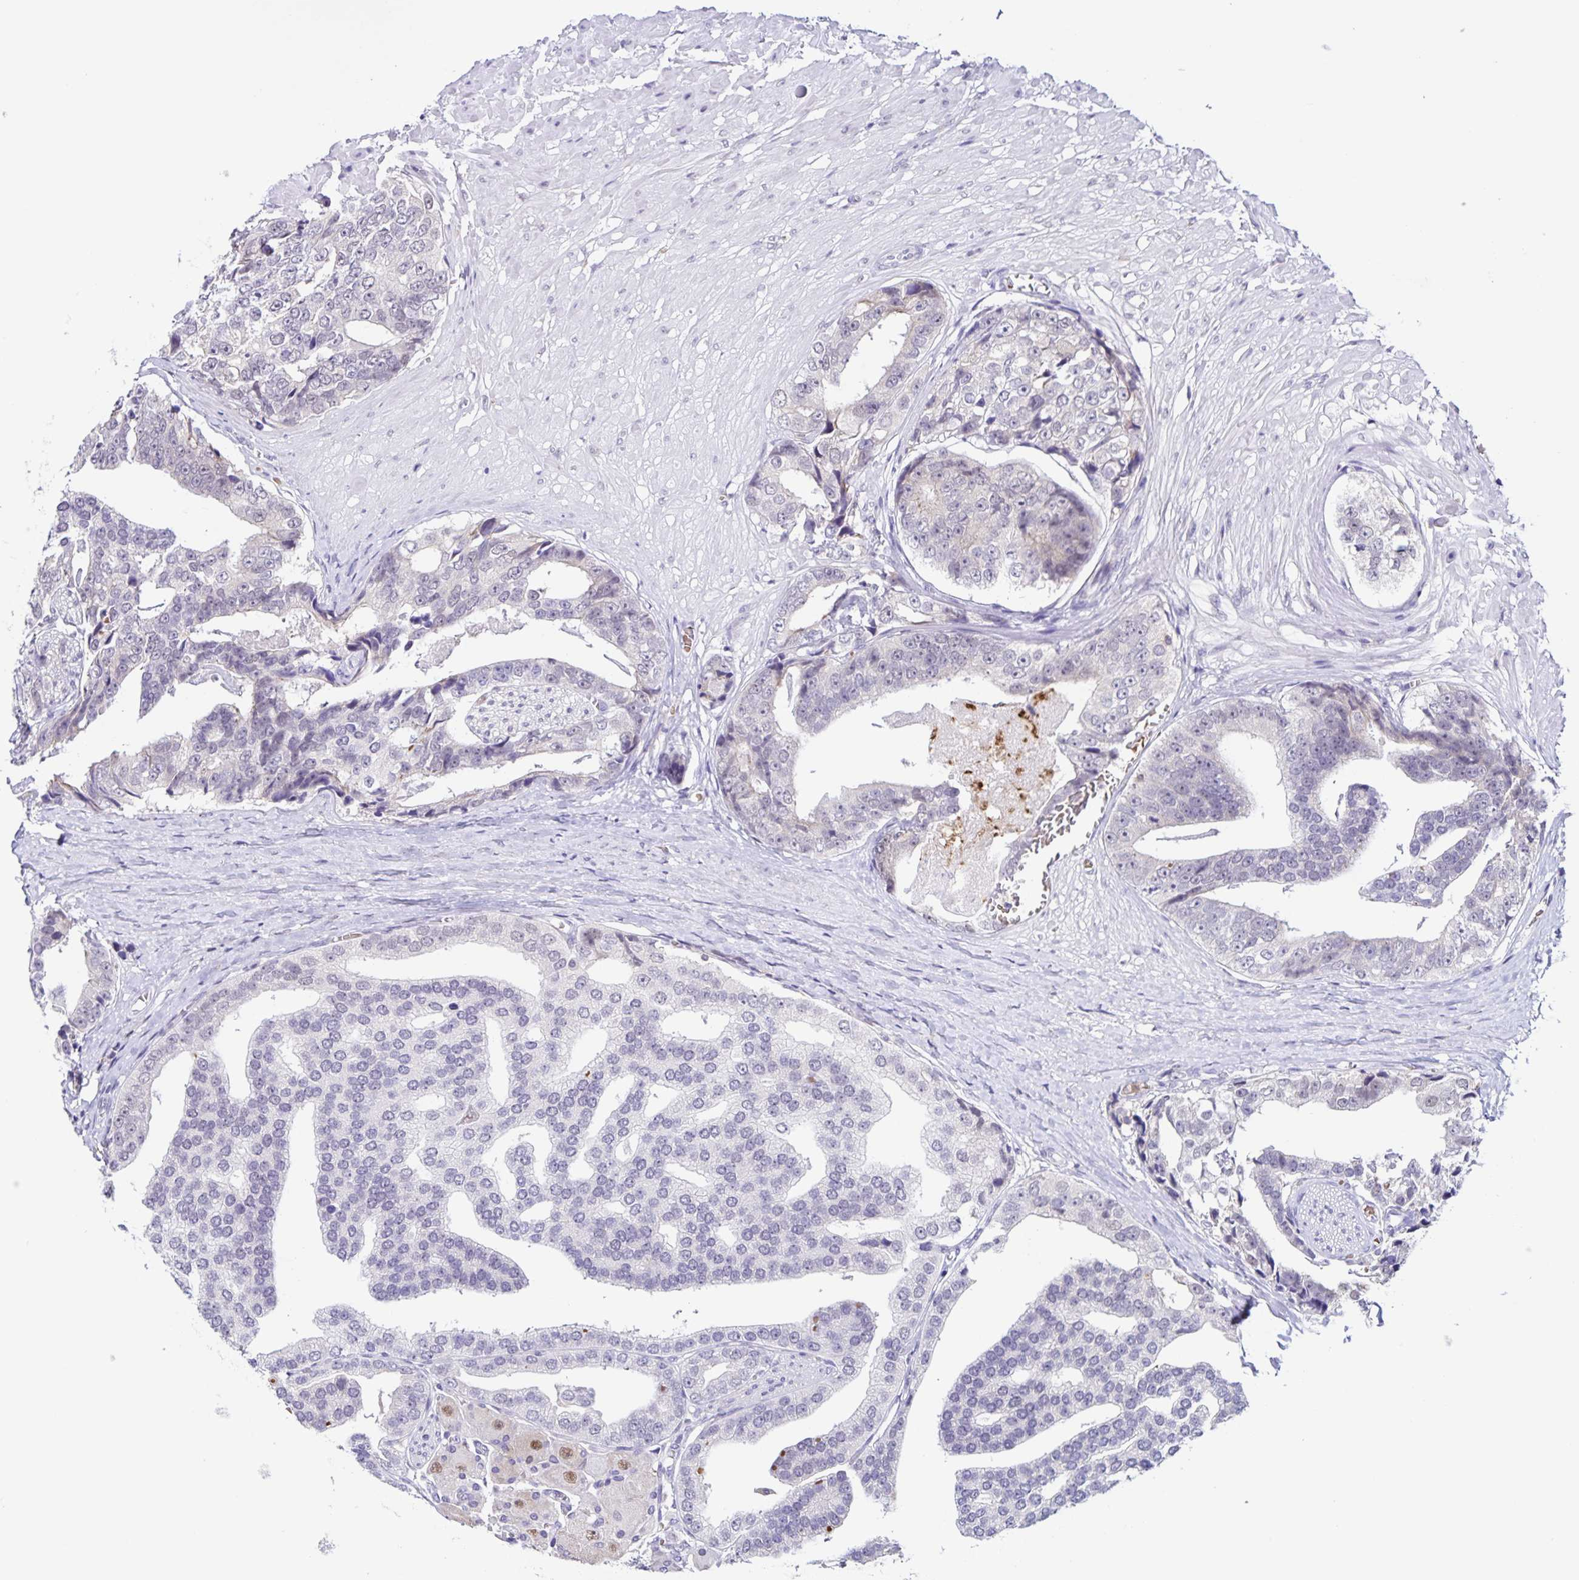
{"staining": {"intensity": "weak", "quantity": "<25%", "location": "nuclear"}, "tissue": "prostate cancer", "cell_type": "Tumor cells", "image_type": "cancer", "snomed": [{"axis": "morphology", "description": "Adenocarcinoma, High grade"}, {"axis": "topography", "description": "Prostate"}], "caption": "Prostate adenocarcinoma (high-grade) was stained to show a protein in brown. There is no significant staining in tumor cells.", "gene": "STPG4", "patient": {"sex": "male", "age": 71}}